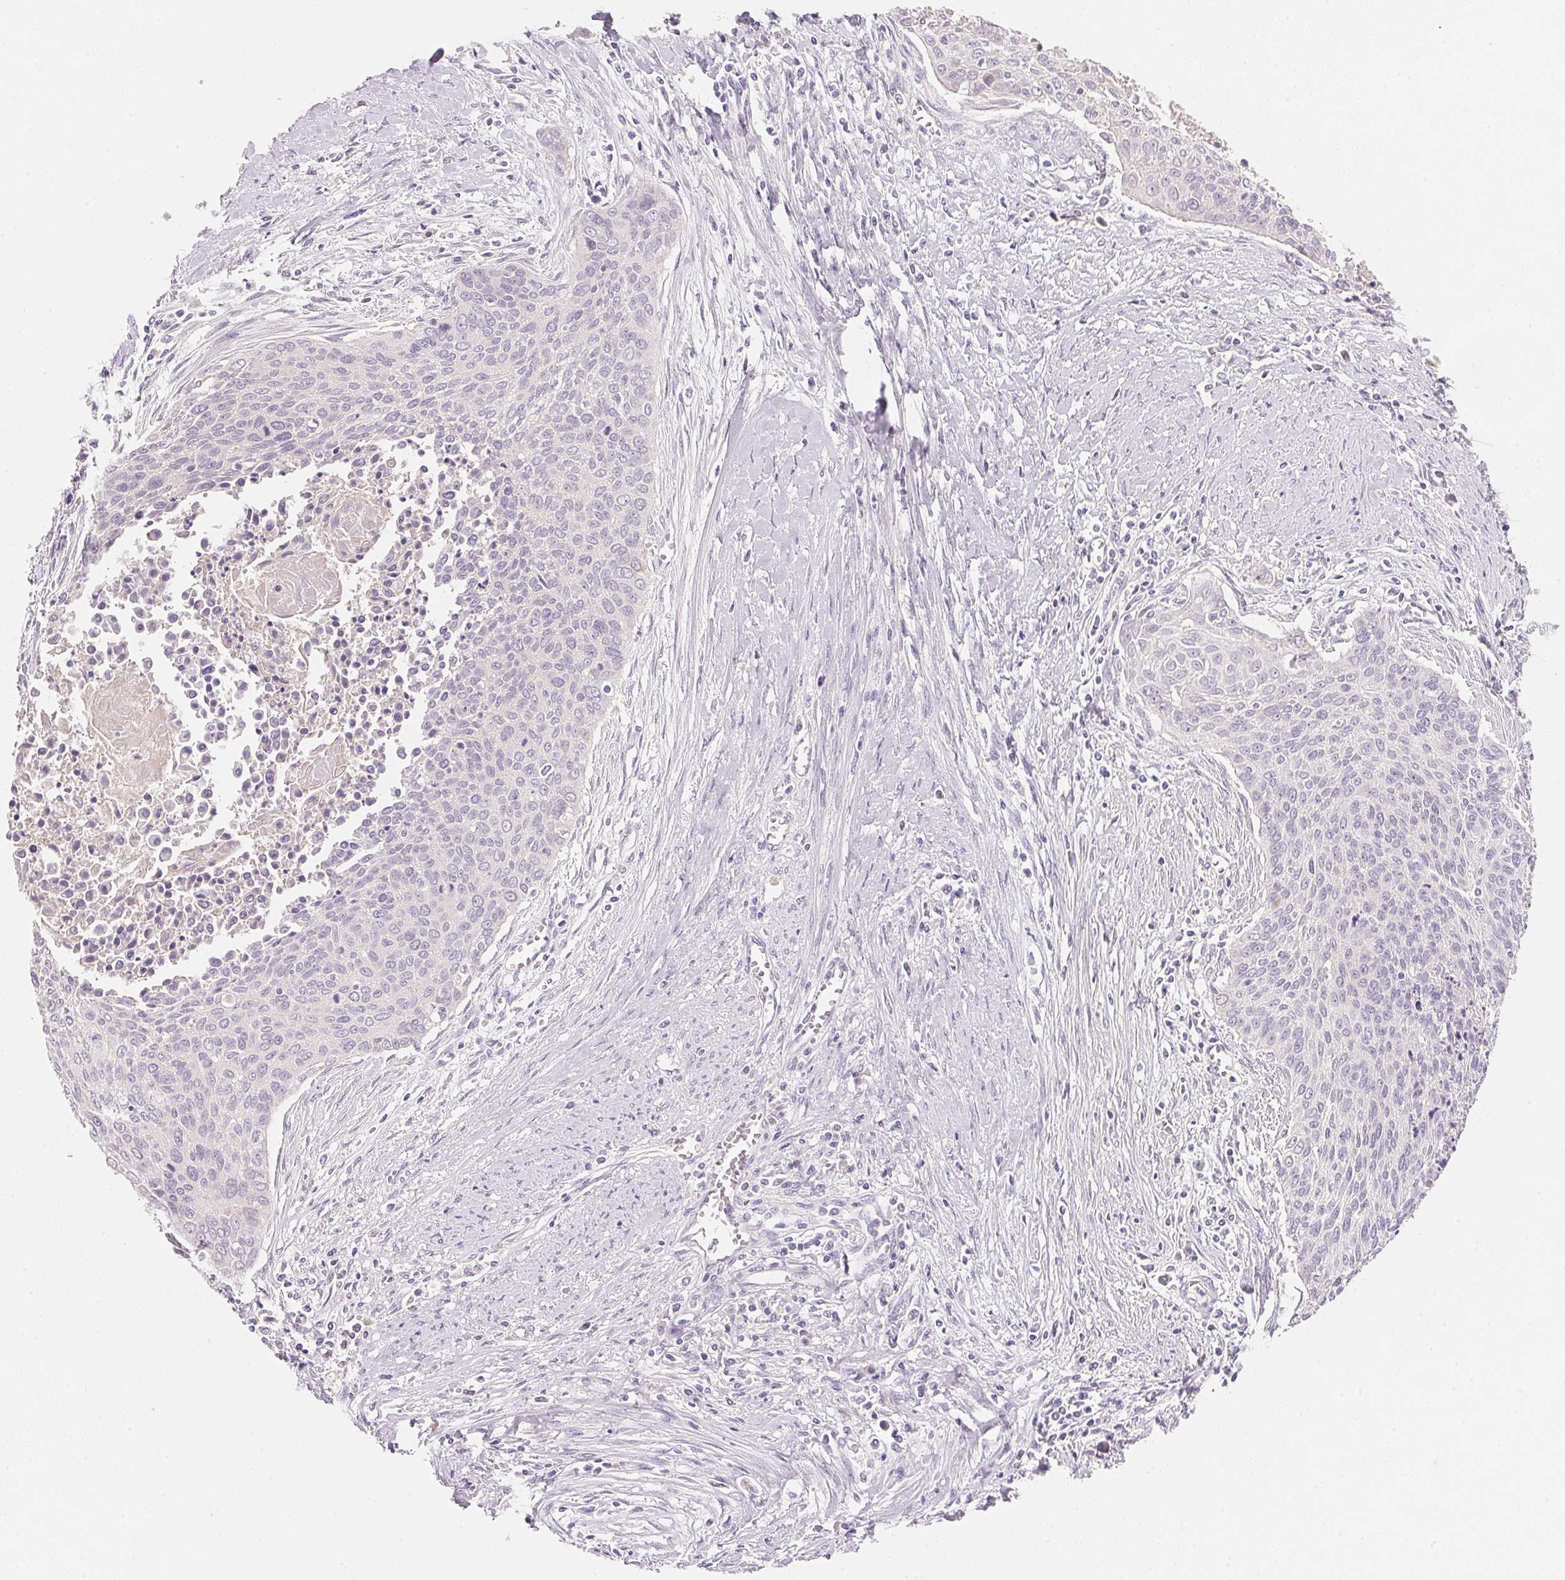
{"staining": {"intensity": "negative", "quantity": "none", "location": "none"}, "tissue": "cervical cancer", "cell_type": "Tumor cells", "image_type": "cancer", "snomed": [{"axis": "morphology", "description": "Squamous cell carcinoma, NOS"}, {"axis": "topography", "description": "Cervix"}], "caption": "The photomicrograph exhibits no staining of tumor cells in squamous cell carcinoma (cervical).", "gene": "MCOLN3", "patient": {"sex": "female", "age": 55}}